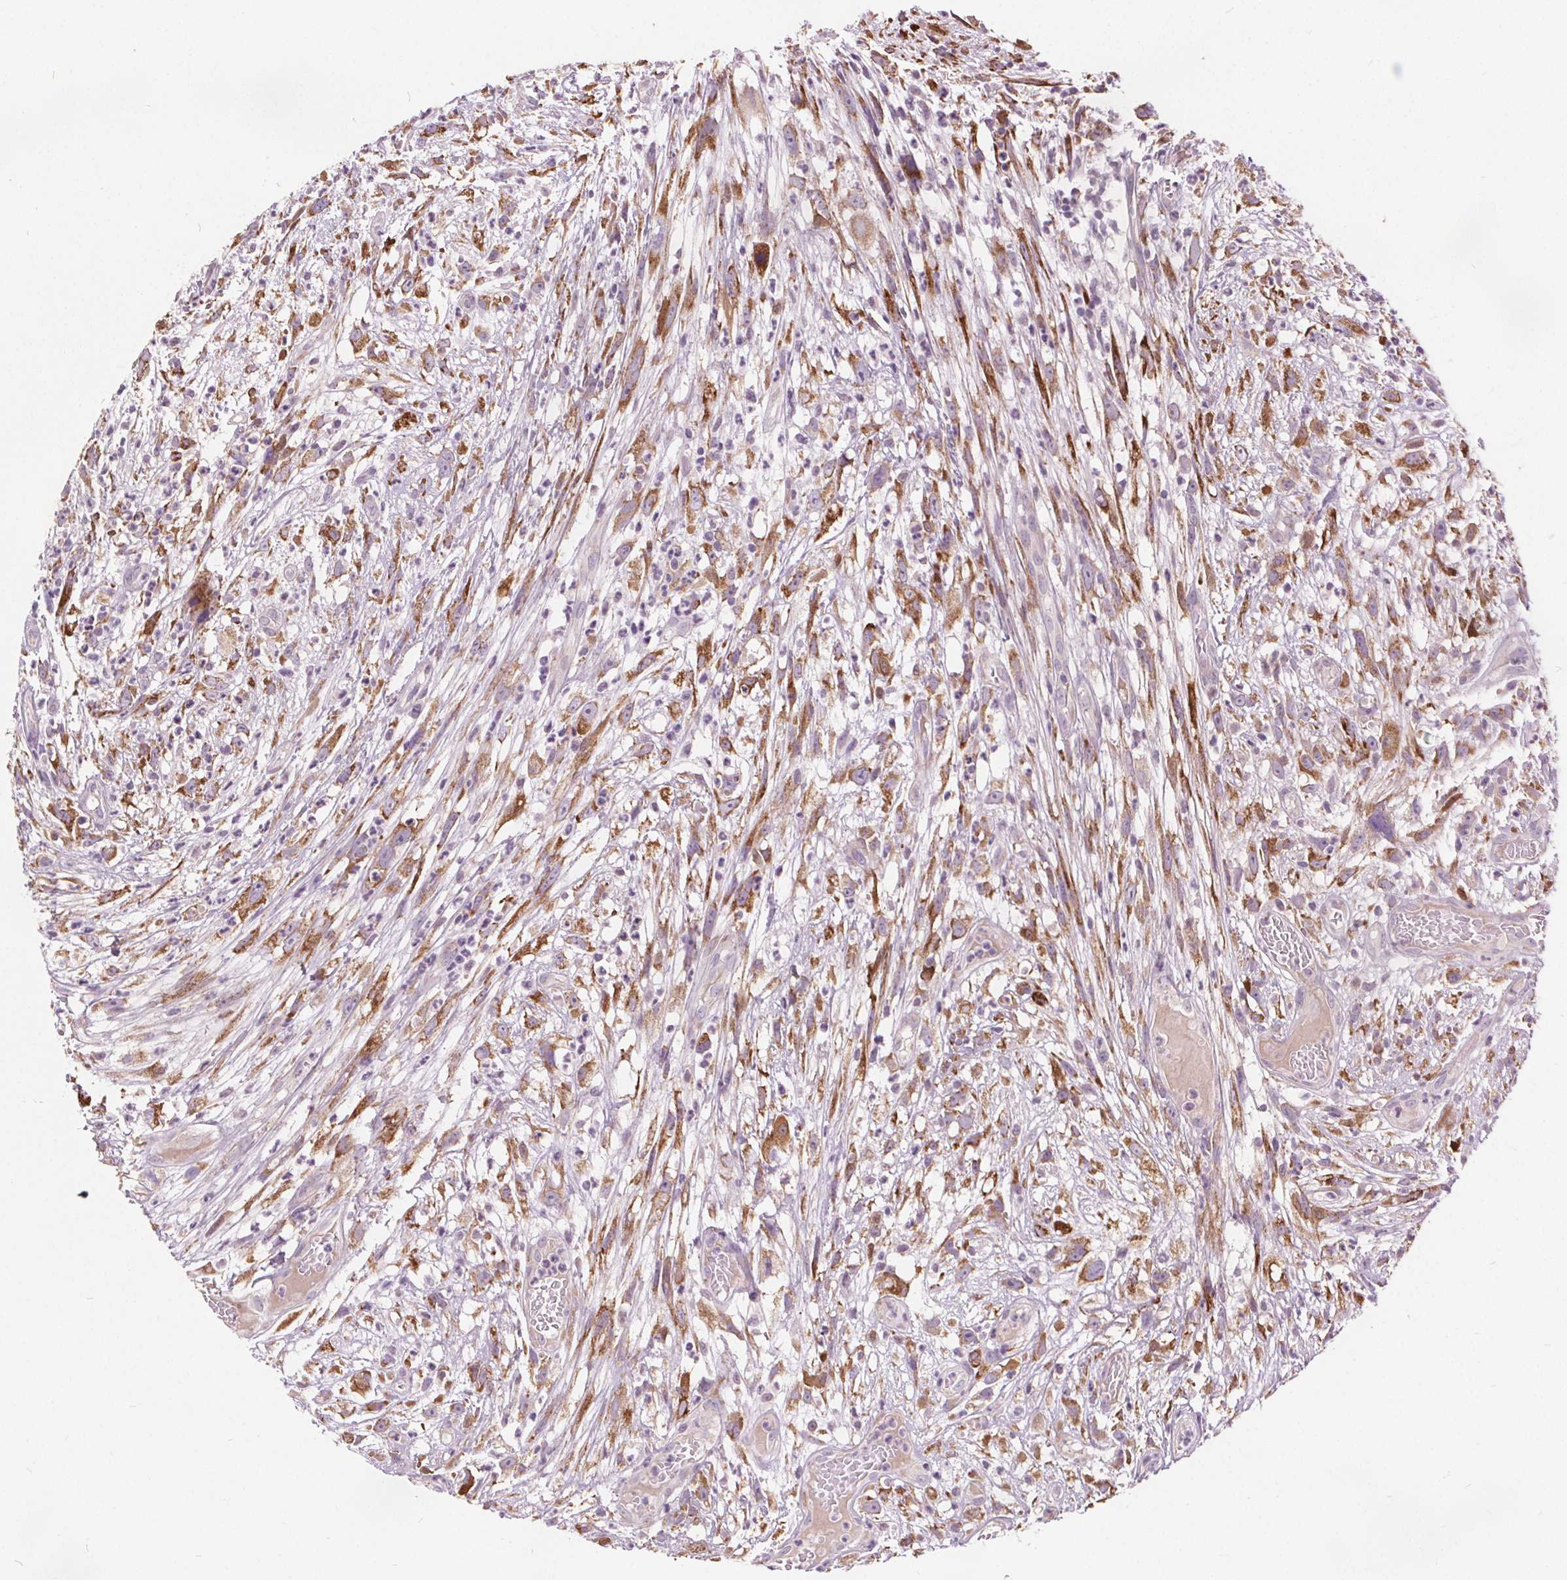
{"staining": {"intensity": "moderate", "quantity": "25%-75%", "location": "cytoplasmic/membranous"}, "tissue": "head and neck cancer", "cell_type": "Tumor cells", "image_type": "cancer", "snomed": [{"axis": "morphology", "description": "Squamous cell carcinoma, NOS"}, {"axis": "topography", "description": "Head-Neck"}], "caption": "Immunohistochemistry (IHC) image of human head and neck cancer (squamous cell carcinoma) stained for a protein (brown), which displays medium levels of moderate cytoplasmic/membranous positivity in approximately 25%-75% of tumor cells.", "gene": "ACOX2", "patient": {"sex": "male", "age": 65}}